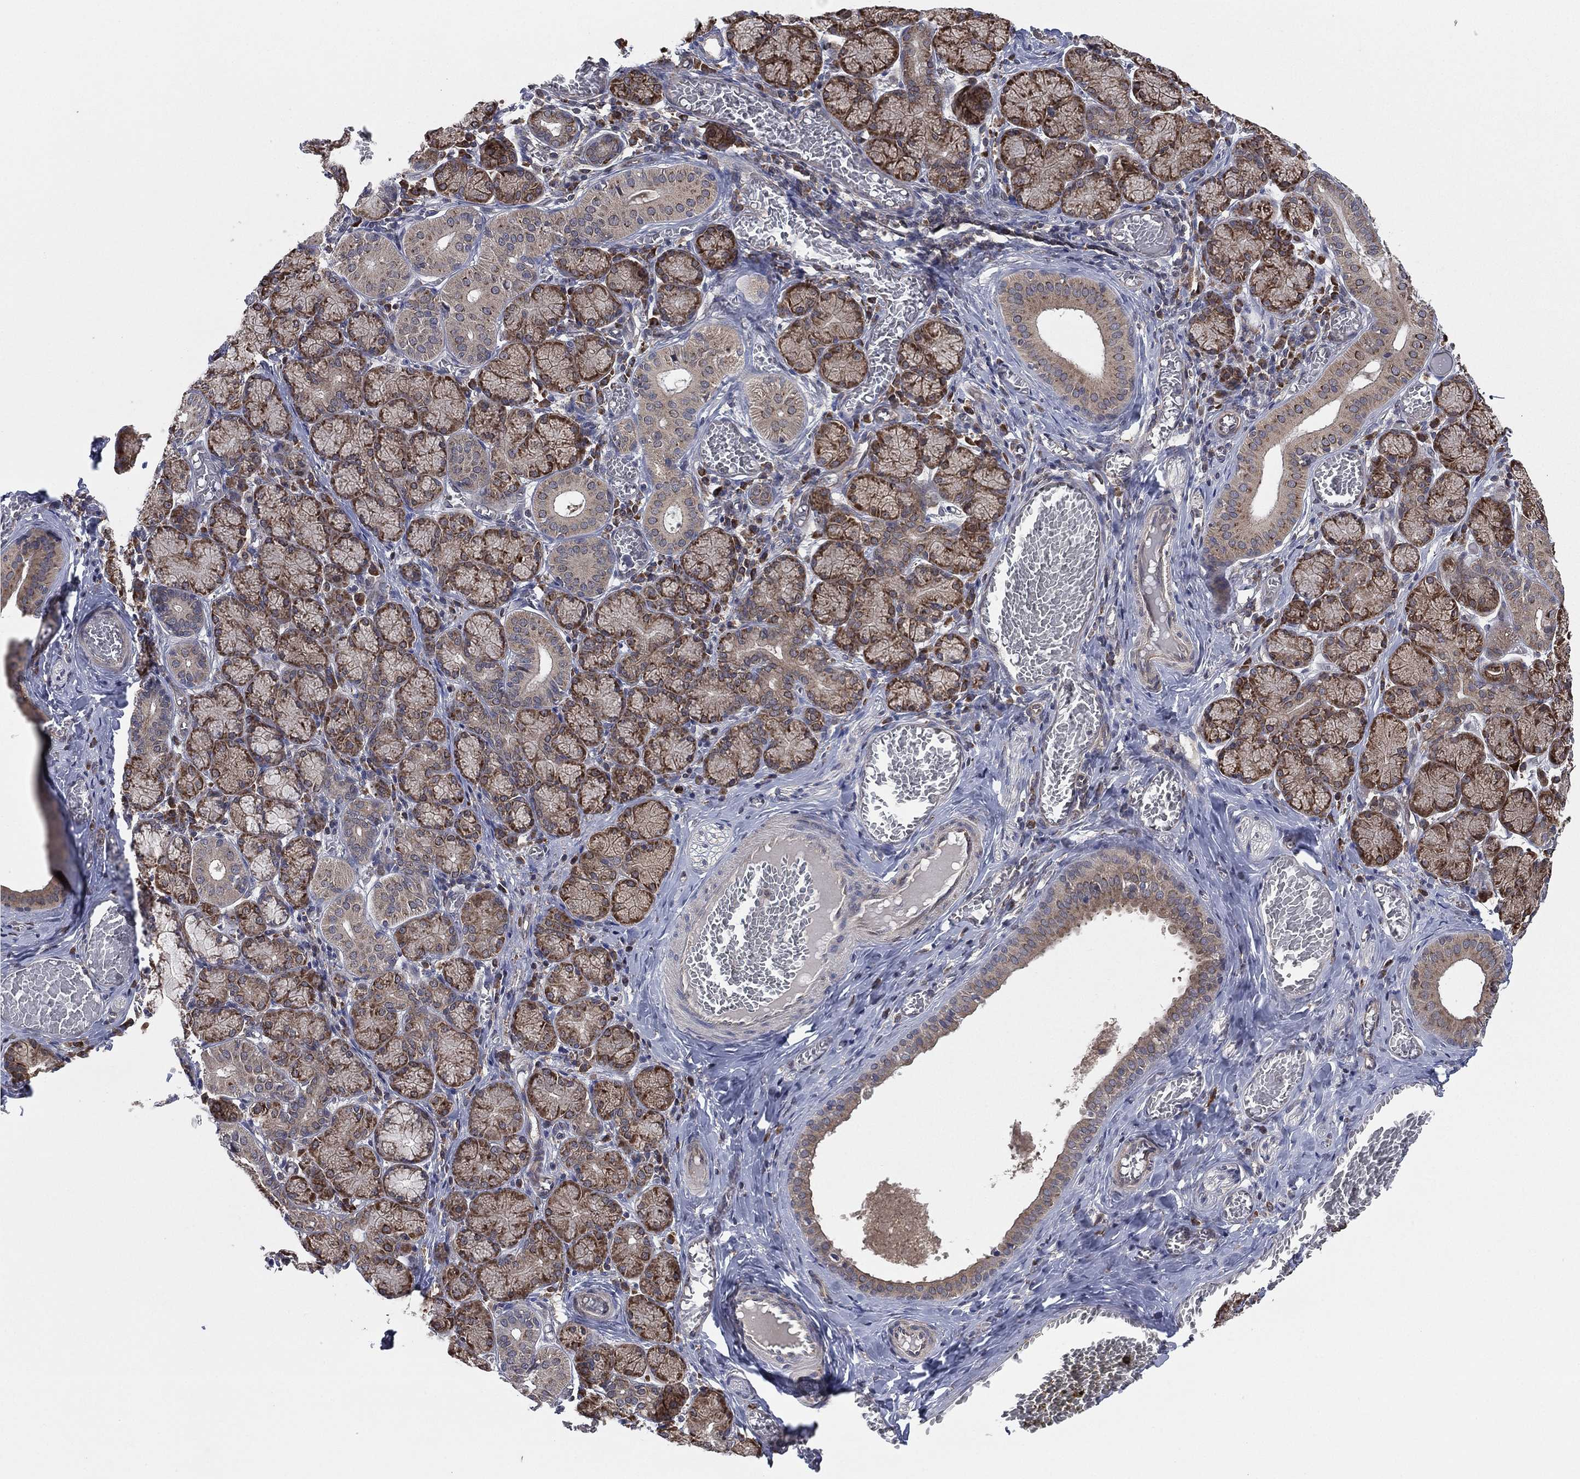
{"staining": {"intensity": "moderate", "quantity": ">75%", "location": "cytoplasmic/membranous"}, "tissue": "salivary gland", "cell_type": "Glandular cells", "image_type": "normal", "snomed": [{"axis": "morphology", "description": "Normal tissue, NOS"}, {"axis": "topography", "description": "Salivary gland"}, {"axis": "topography", "description": "Peripheral nerve tissue"}], "caption": "High-power microscopy captured an IHC image of benign salivary gland, revealing moderate cytoplasmic/membranous positivity in about >75% of glandular cells.", "gene": "C2orf76", "patient": {"sex": "female", "age": 24}}